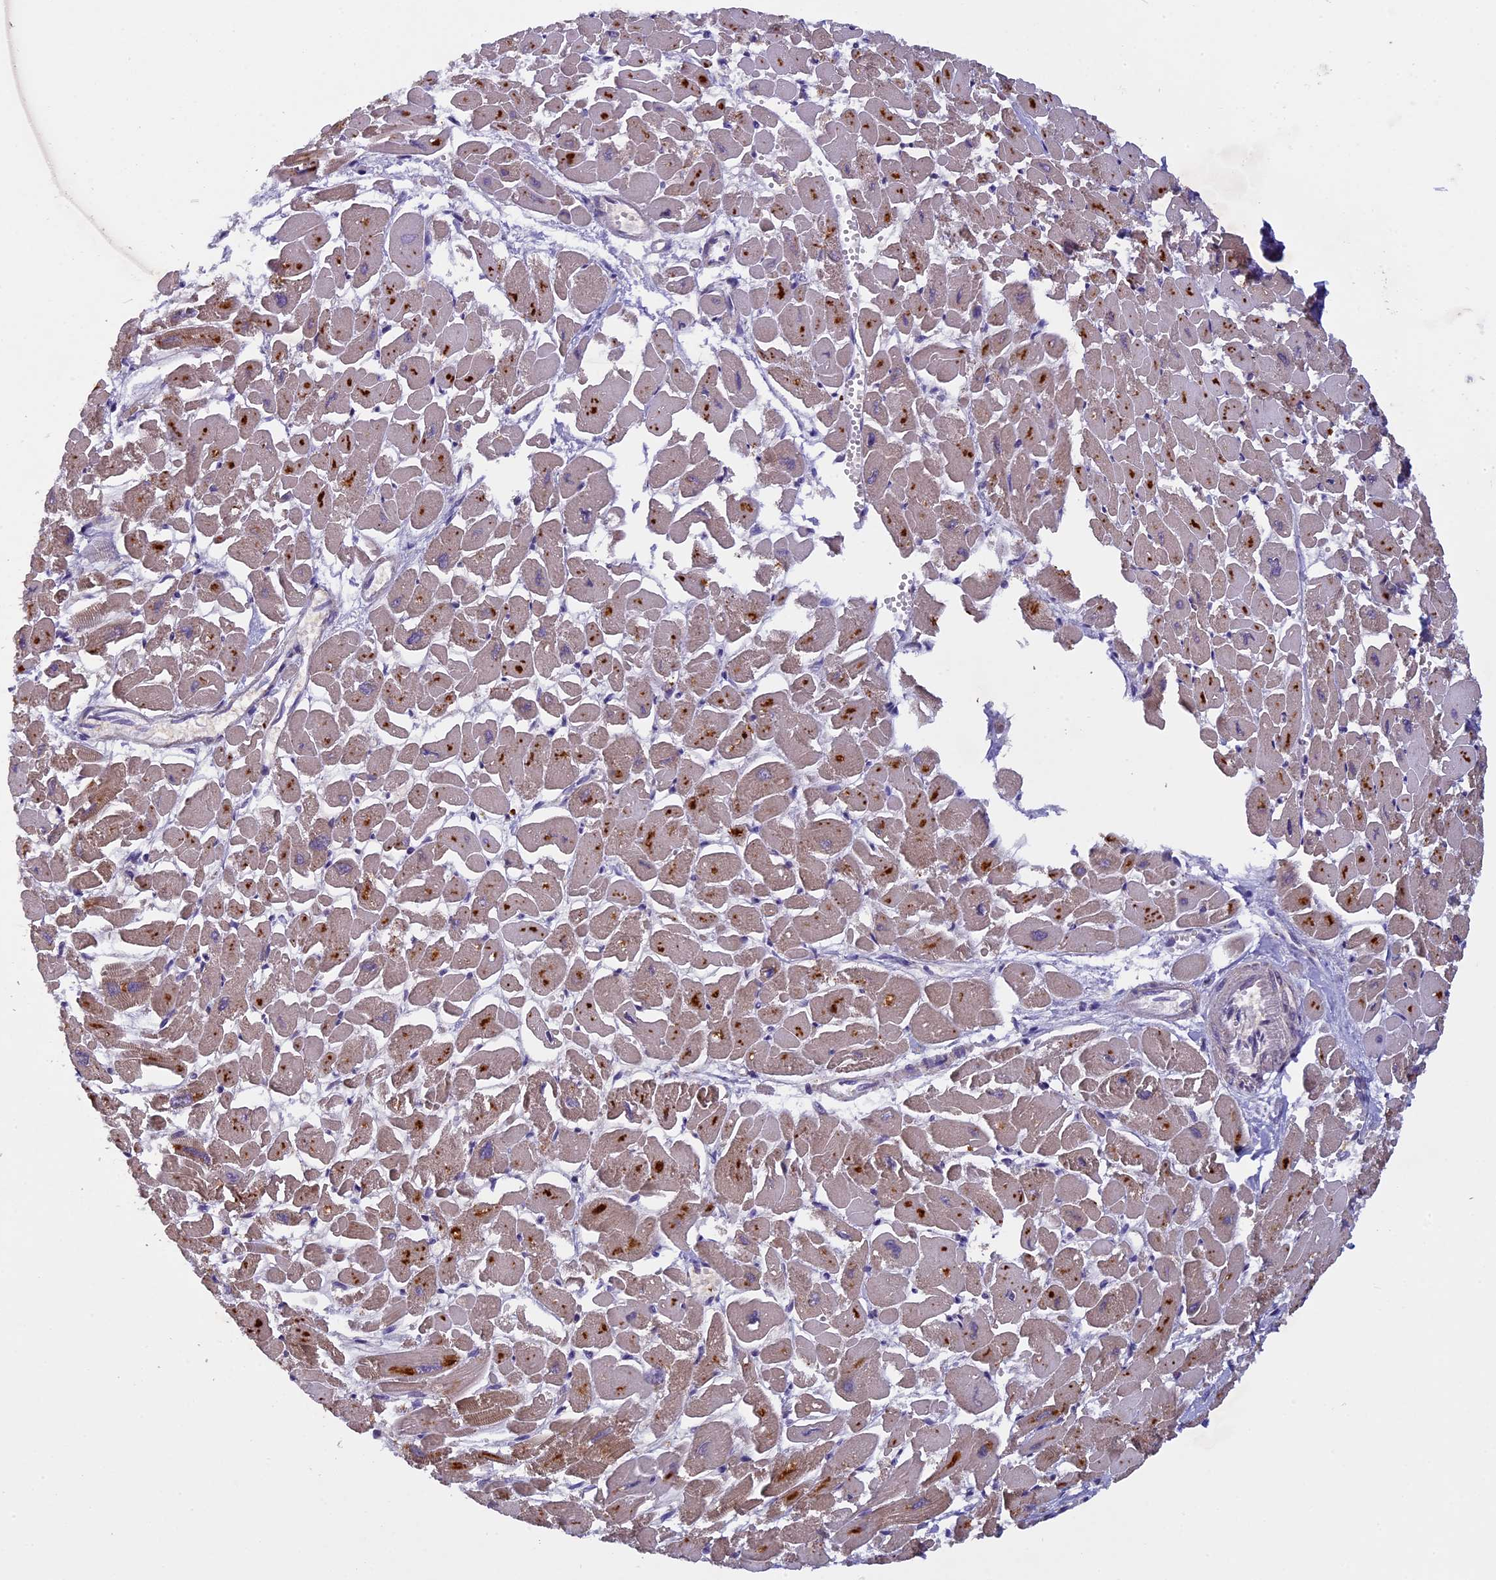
{"staining": {"intensity": "moderate", "quantity": "25%-75%", "location": "cytoplasmic/membranous"}, "tissue": "heart muscle", "cell_type": "Cardiomyocytes", "image_type": "normal", "snomed": [{"axis": "morphology", "description": "Normal tissue, NOS"}, {"axis": "topography", "description": "Heart"}], "caption": "IHC photomicrograph of normal heart muscle stained for a protein (brown), which demonstrates medium levels of moderate cytoplasmic/membranous expression in approximately 25%-75% of cardiomyocytes.", "gene": "ZNF317", "patient": {"sex": "male", "age": 54}}